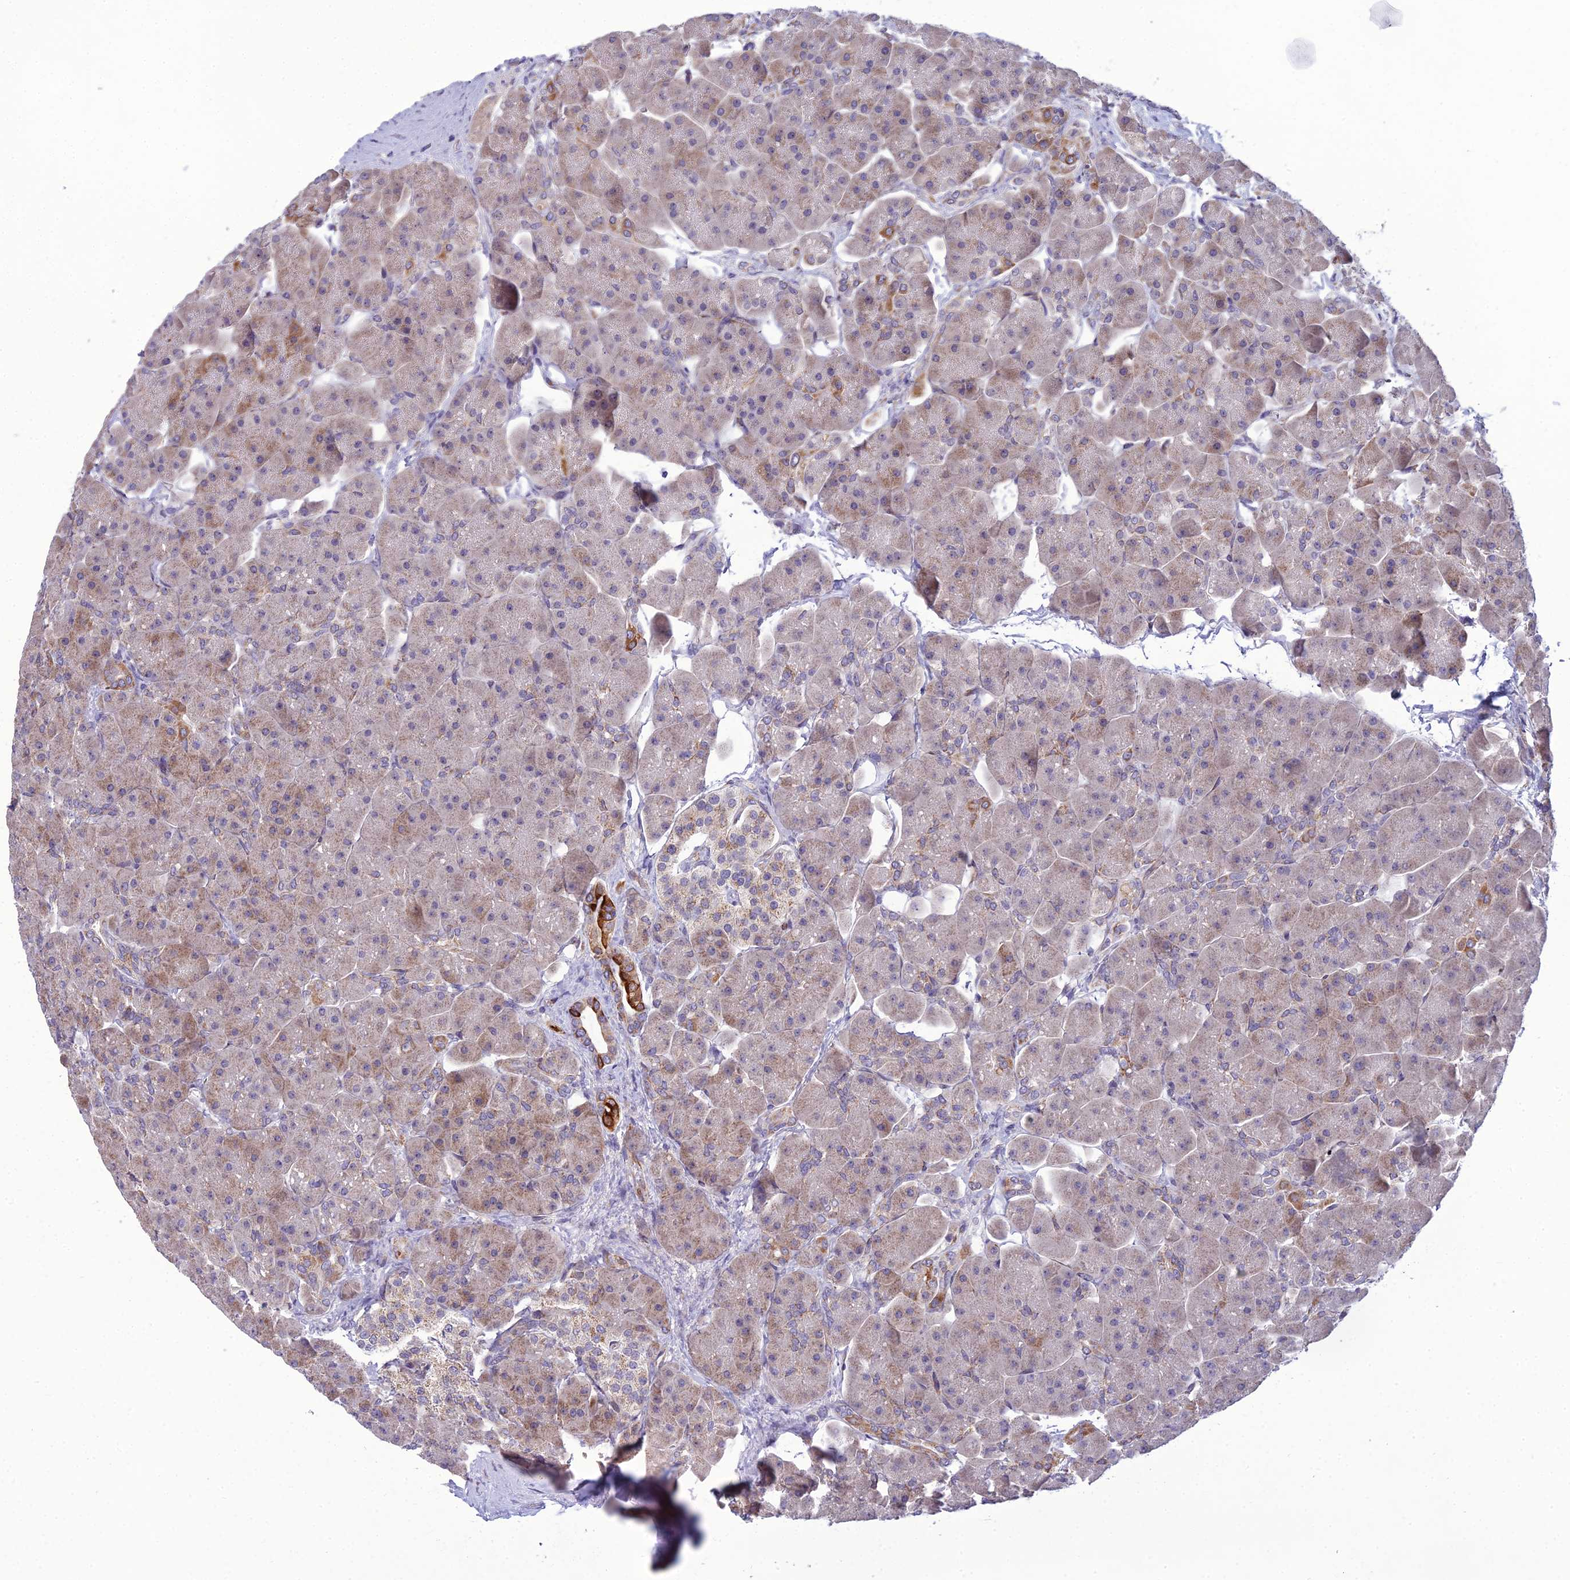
{"staining": {"intensity": "moderate", "quantity": "25%-75%", "location": "cytoplasmic/membranous"}, "tissue": "pancreas", "cell_type": "Exocrine glandular cells", "image_type": "normal", "snomed": [{"axis": "morphology", "description": "Normal tissue, NOS"}, {"axis": "topography", "description": "Pancreas"}], "caption": "Pancreas stained with immunohistochemistry (IHC) reveals moderate cytoplasmic/membranous staining in about 25%-75% of exocrine glandular cells. Immunohistochemistry stains the protein of interest in brown and the nuclei are stained blue.", "gene": "NODAL", "patient": {"sex": "male", "age": 66}}